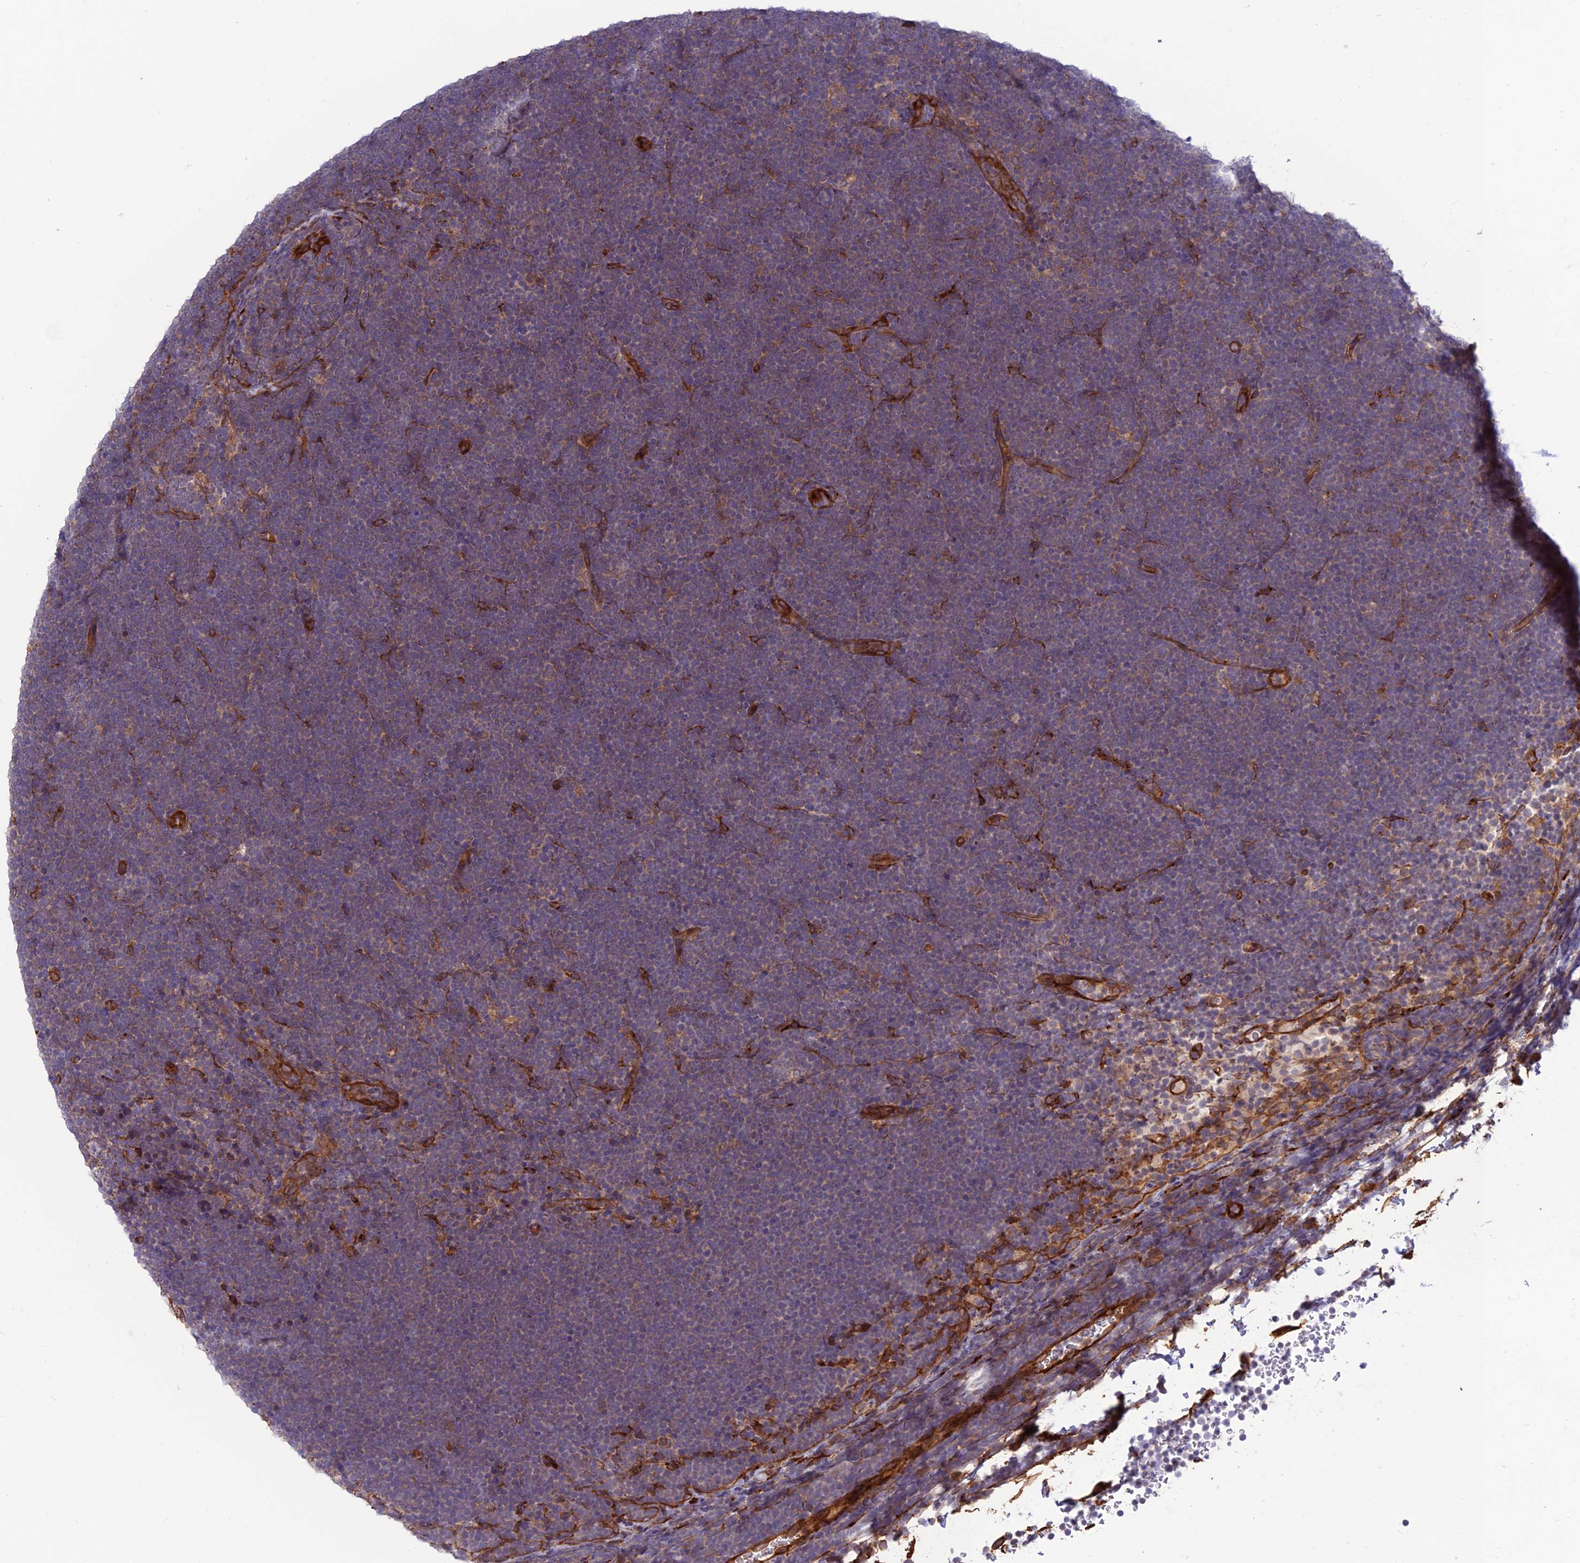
{"staining": {"intensity": "weak", "quantity": "25%-75%", "location": "cytoplasmic/membranous"}, "tissue": "lymphoma", "cell_type": "Tumor cells", "image_type": "cancer", "snomed": [{"axis": "morphology", "description": "Malignant lymphoma, non-Hodgkin's type, High grade"}, {"axis": "topography", "description": "Lymph node"}], "caption": "Tumor cells display low levels of weak cytoplasmic/membranous expression in about 25%-75% of cells in malignant lymphoma, non-Hodgkin's type (high-grade).", "gene": "CRTAP", "patient": {"sex": "male", "age": 13}}